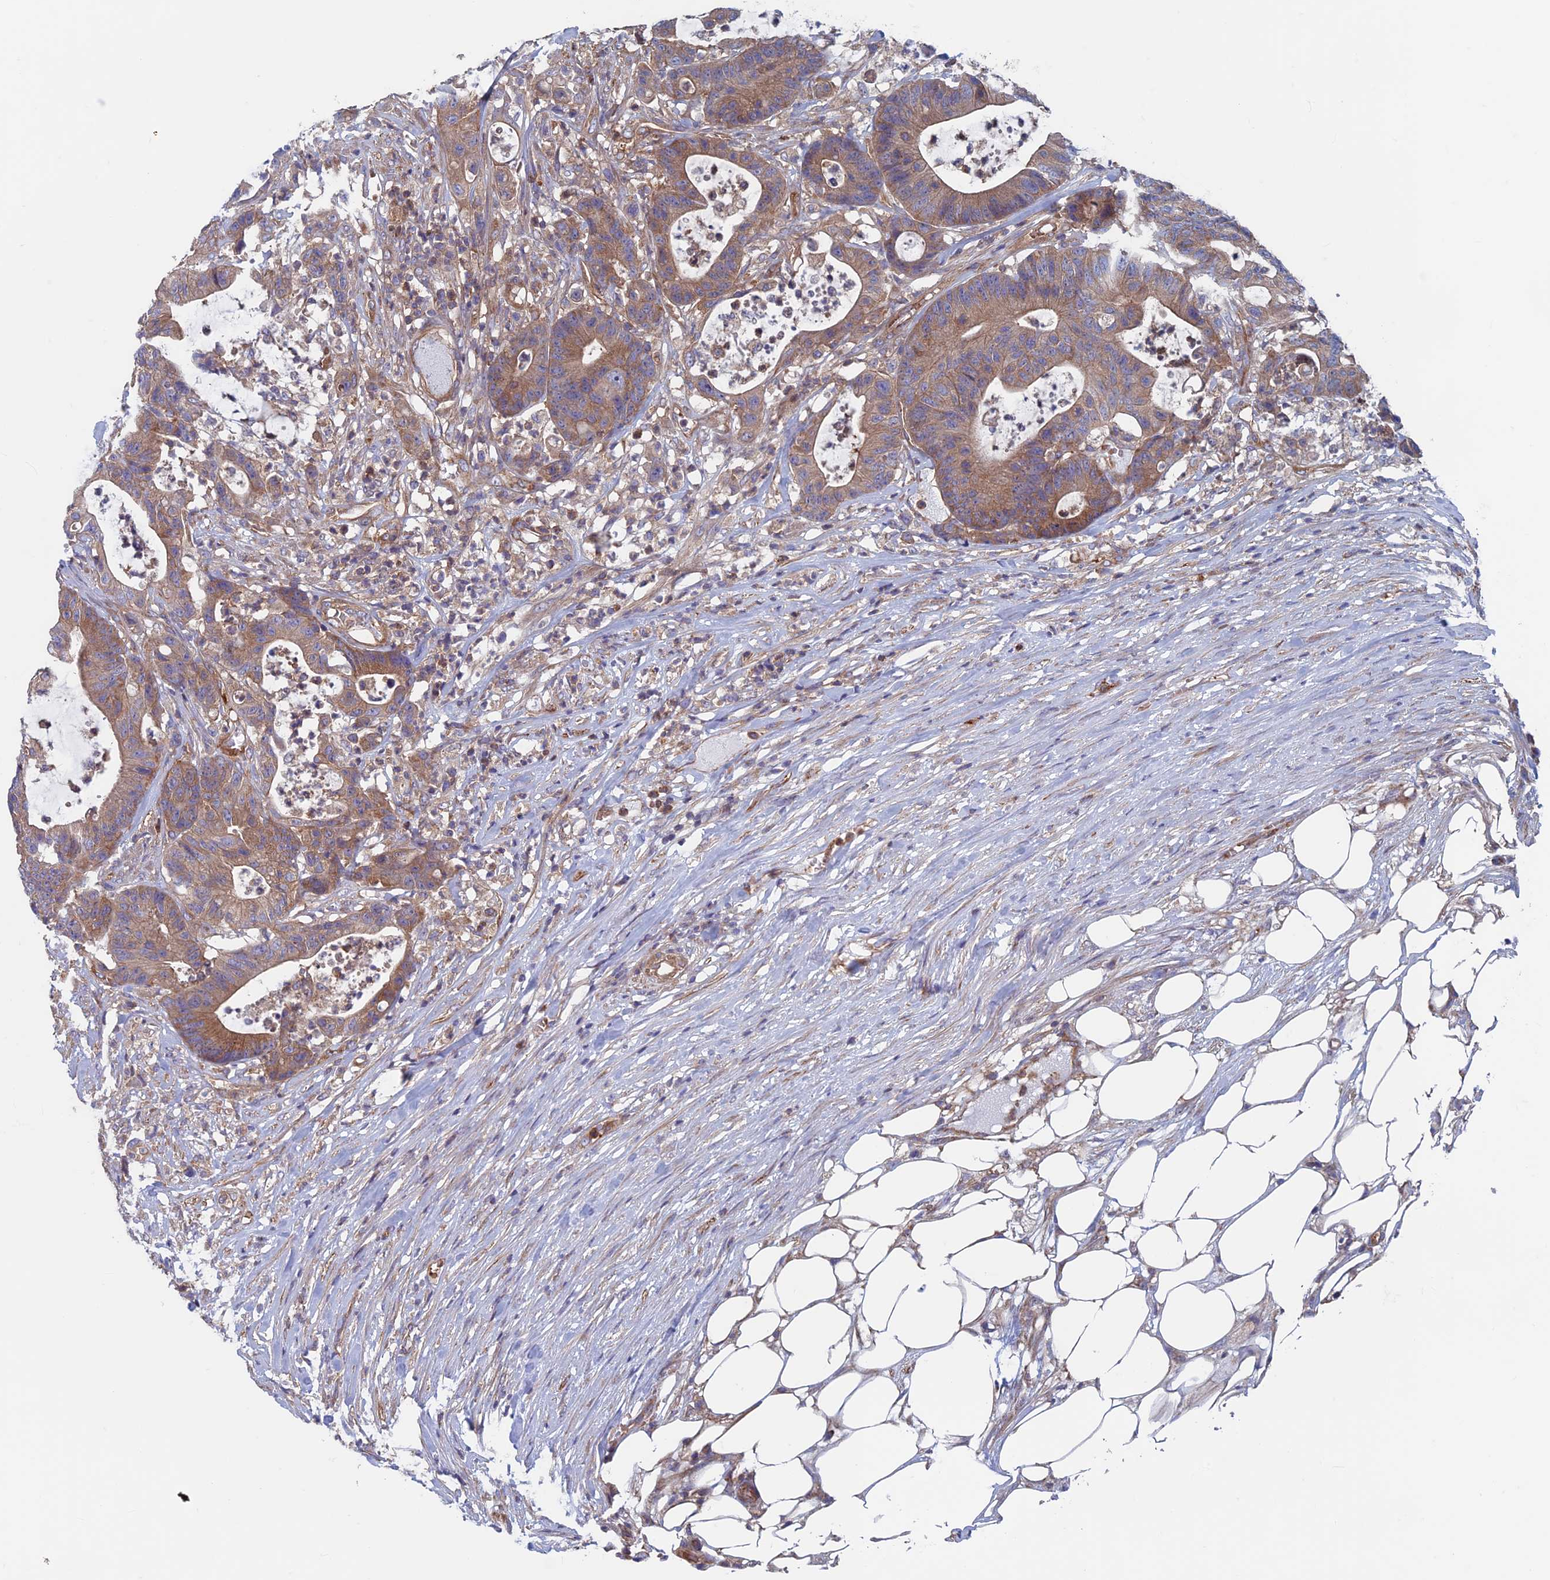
{"staining": {"intensity": "moderate", "quantity": ">75%", "location": "cytoplasmic/membranous"}, "tissue": "colorectal cancer", "cell_type": "Tumor cells", "image_type": "cancer", "snomed": [{"axis": "morphology", "description": "Adenocarcinoma, NOS"}, {"axis": "topography", "description": "Colon"}], "caption": "Immunohistochemistry (IHC) of human colorectal cancer (adenocarcinoma) displays medium levels of moderate cytoplasmic/membranous positivity in about >75% of tumor cells. (Stains: DAB in brown, nuclei in blue, Microscopy: brightfield microscopy at high magnification).", "gene": "DNM1L", "patient": {"sex": "female", "age": 84}}